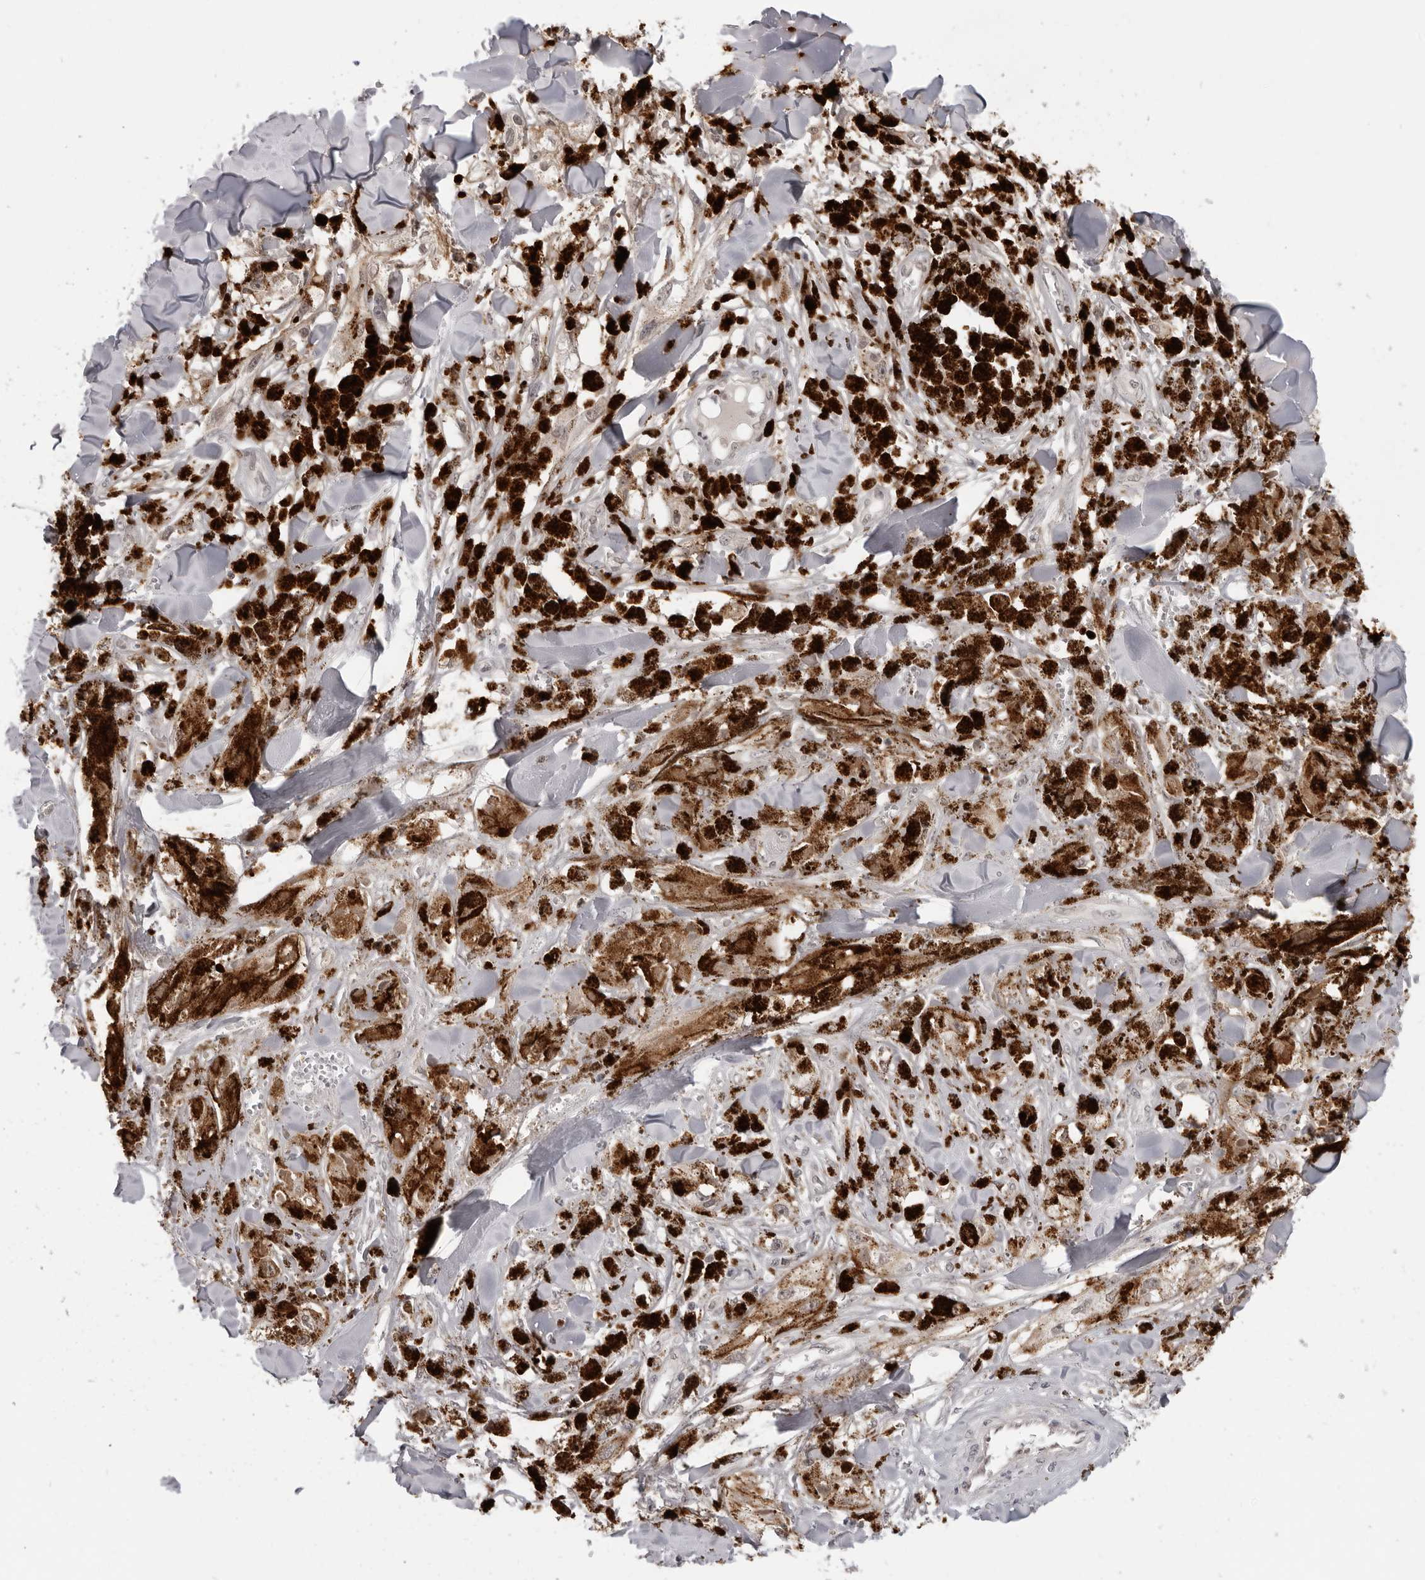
{"staining": {"intensity": "weak", "quantity": ">75%", "location": "cytoplasmic/membranous"}, "tissue": "melanoma", "cell_type": "Tumor cells", "image_type": "cancer", "snomed": [{"axis": "morphology", "description": "Malignant melanoma, NOS"}, {"axis": "topography", "description": "Skin"}], "caption": "A brown stain labels weak cytoplasmic/membranous positivity of a protein in melanoma tumor cells.", "gene": "SRGAP2", "patient": {"sex": "male", "age": 88}}